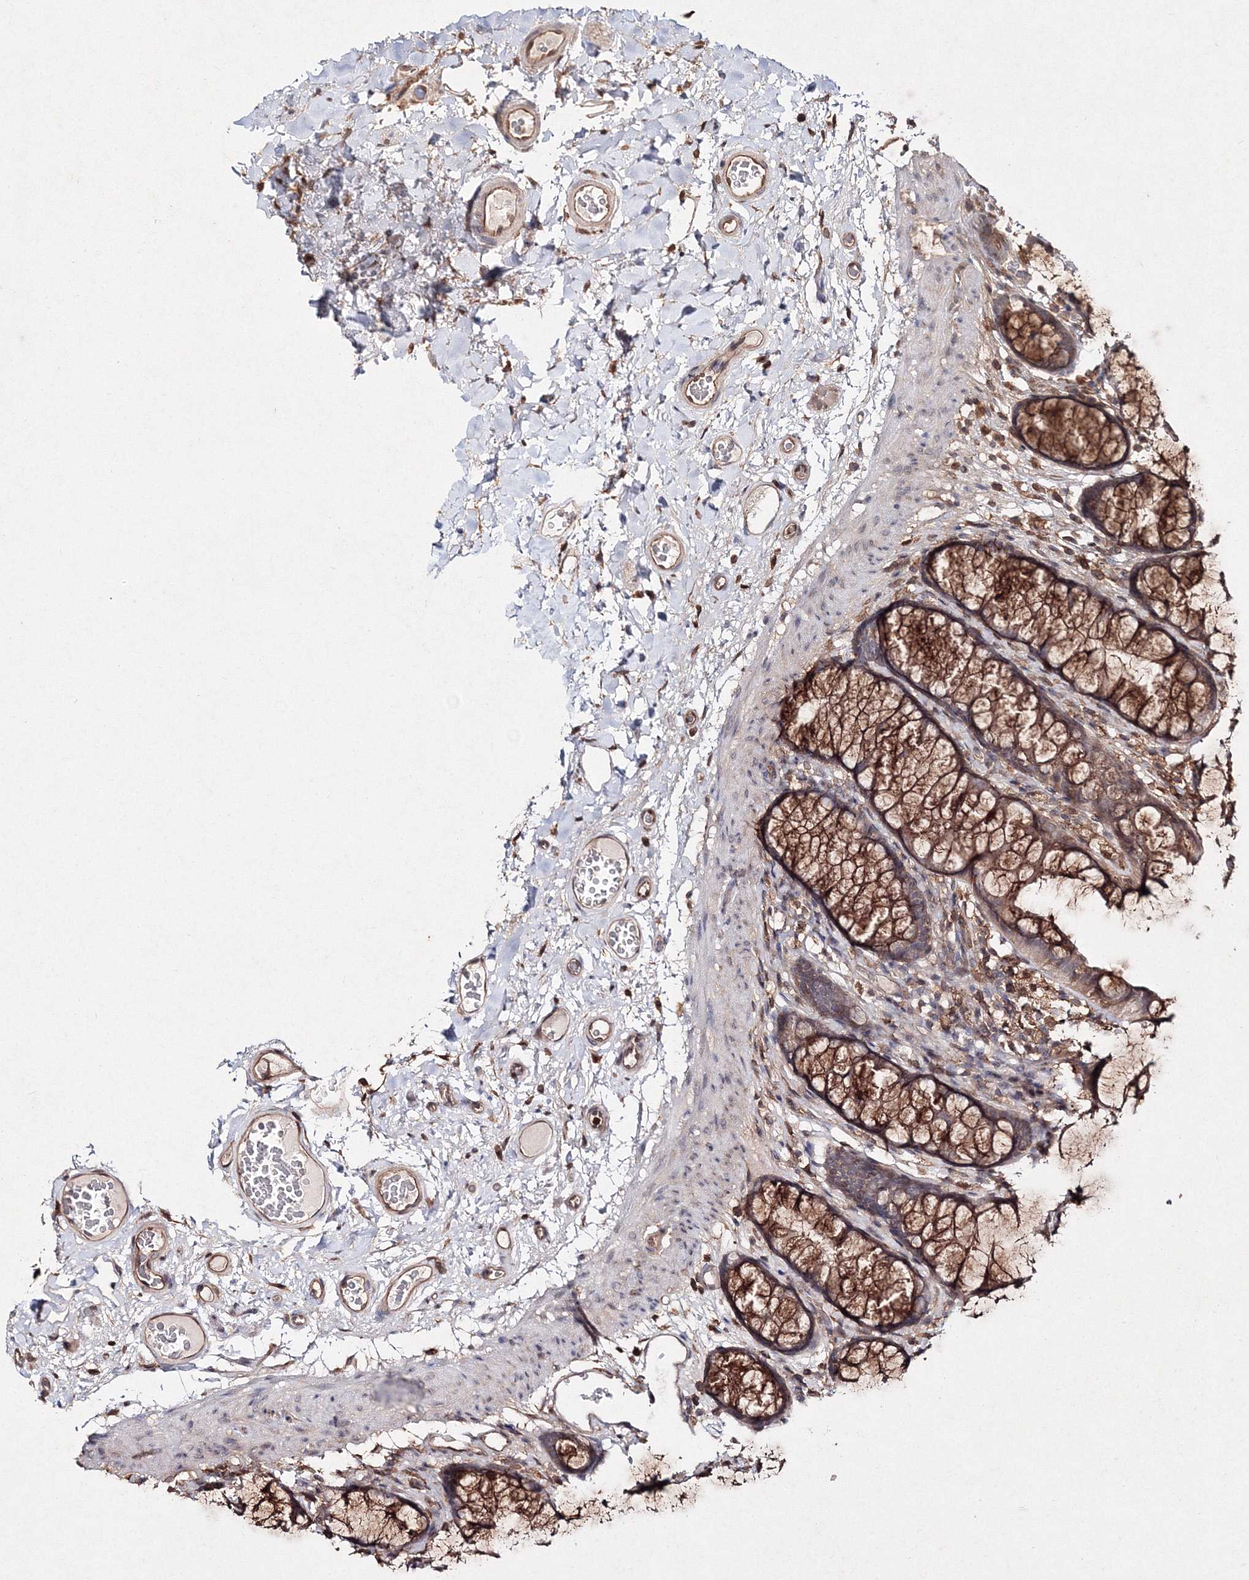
{"staining": {"intensity": "moderate", "quantity": ">75%", "location": "cytoplasmic/membranous"}, "tissue": "colon", "cell_type": "Endothelial cells", "image_type": "normal", "snomed": [{"axis": "morphology", "description": "Normal tissue, NOS"}, {"axis": "topography", "description": "Colon"}], "caption": "IHC (DAB) staining of normal human colon displays moderate cytoplasmic/membranous protein expression in about >75% of endothelial cells.", "gene": "S100A11", "patient": {"sex": "female", "age": 55}}